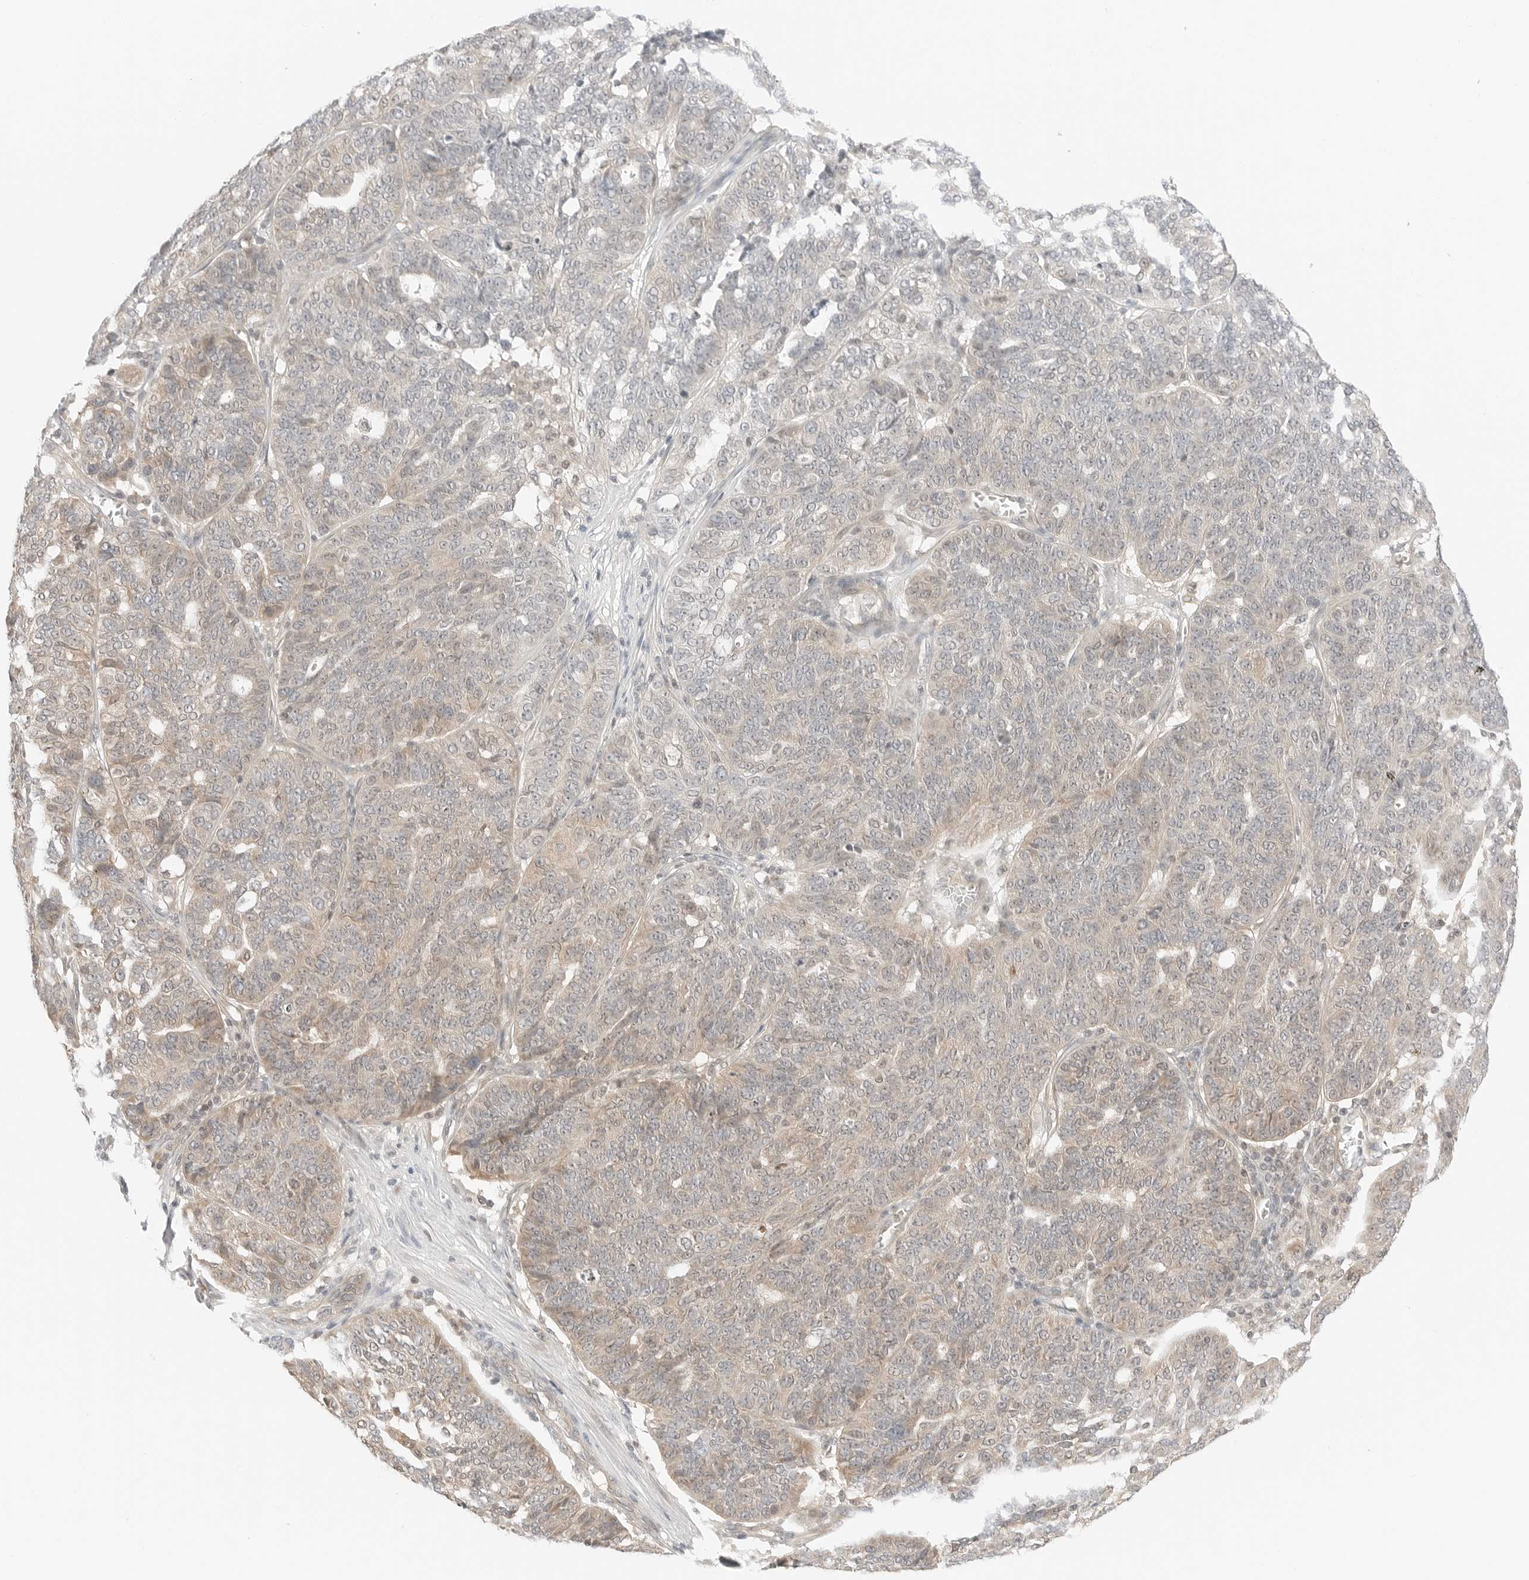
{"staining": {"intensity": "weak", "quantity": "25%-75%", "location": "cytoplasmic/membranous"}, "tissue": "ovarian cancer", "cell_type": "Tumor cells", "image_type": "cancer", "snomed": [{"axis": "morphology", "description": "Cystadenocarcinoma, serous, NOS"}, {"axis": "topography", "description": "Ovary"}], "caption": "Protein analysis of ovarian serous cystadenocarcinoma tissue displays weak cytoplasmic/membranous expression in approximately 25%-75% of tumor cells.", "gene": "IQCC", "patient": {"sex": "female", "age": 59}}